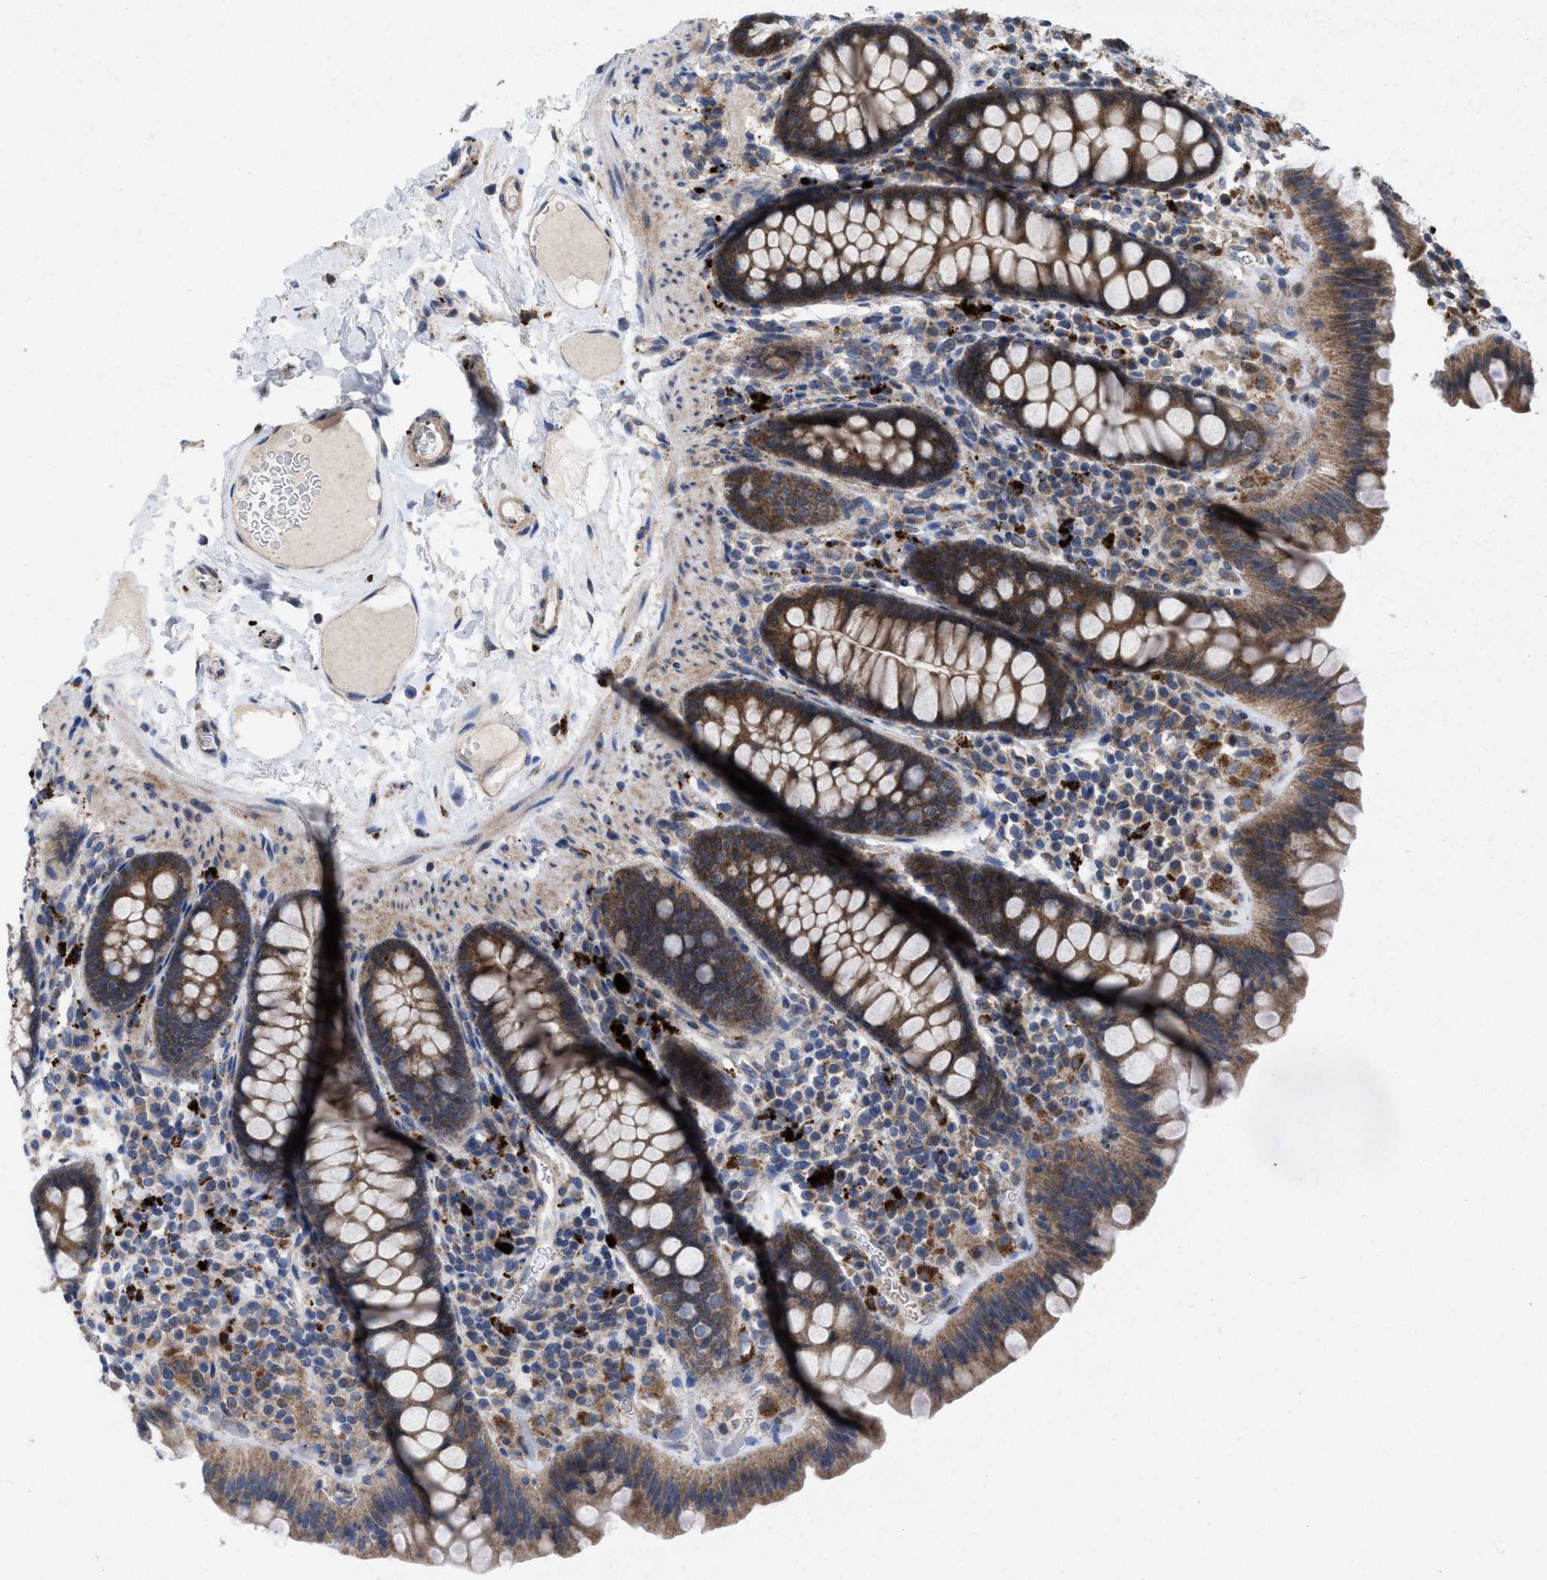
{"staining": {"intensity": "weak", "quantity": ">75%", "location": "cytoplasmic/membranous"}, "tissue": "colon", "cell_type": "Endothelial cells", "image_type": "normal", "snomed": [{"axis": "morphology", "description": "Normal tissue, NOS"}, {"axis": "topography", "description": "Colon"}], "caption": "Immunohistochemistry (IHC) micrograph of normal human colon stained for a protein (brown), which demonstrates low levels of weak cytoplasmic/membranous positivity in about >75% of endothelial cells.", "gene": "MSI2", "patient": {"sex": "female", "age": 80}}